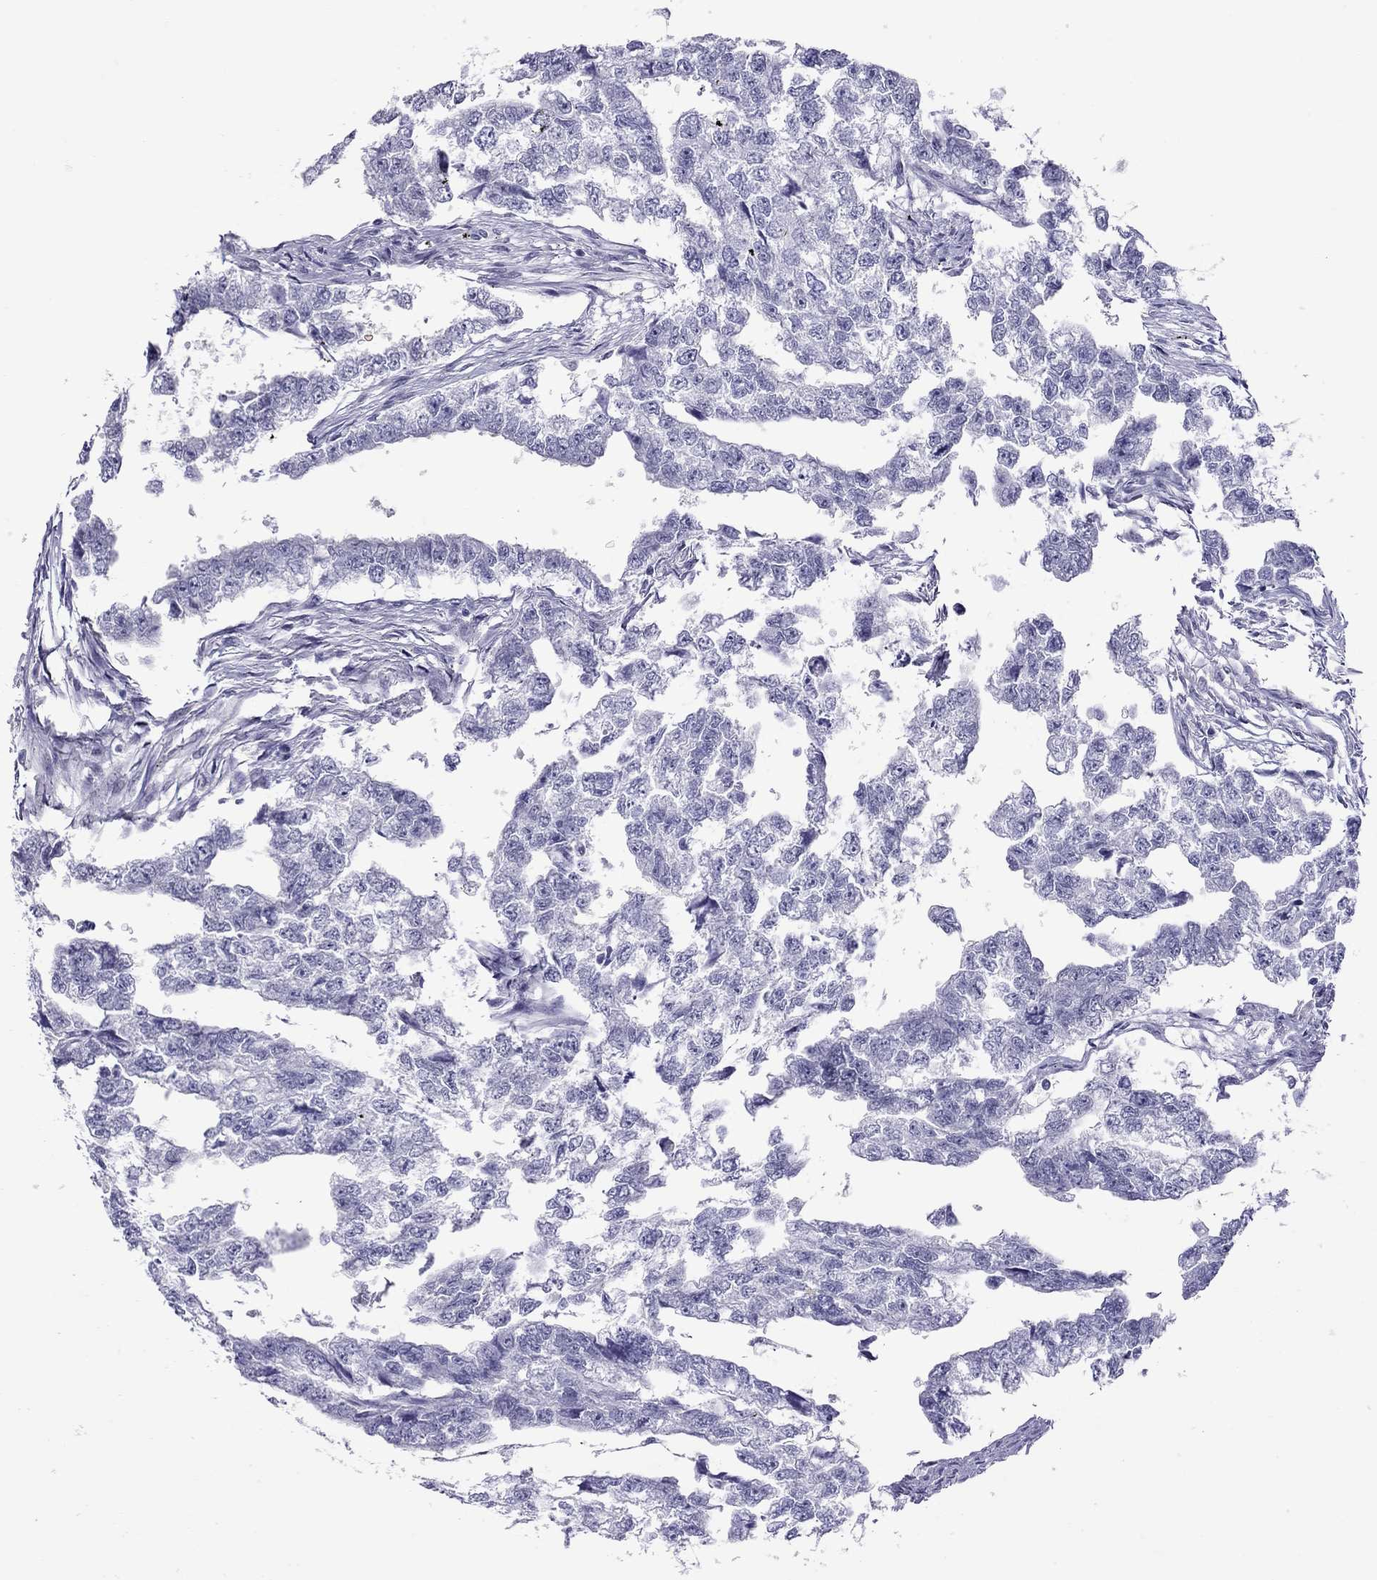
{"staining": {"intensity": "negative", "quantity": "none", "location": "none"}, "tissue": "testis cancer", "cell_type": "Tumor cells", "image_type": "cancer", "snomed": [{"axis": "morphology", "description": "Carcinoma, Embryonal, NOS"}, {"axis": "morphology", "description": "Teratoma, malignant, NOS"}, {"axis": "topography", "description": "Testis"}], "caption": "An image of human testis teratoma (malignant) is negative for staining in tumor cells. Nuclei are stained in blue.", "gene": "CHRNB3", "patient": {"sex": "male", "age": 44}}